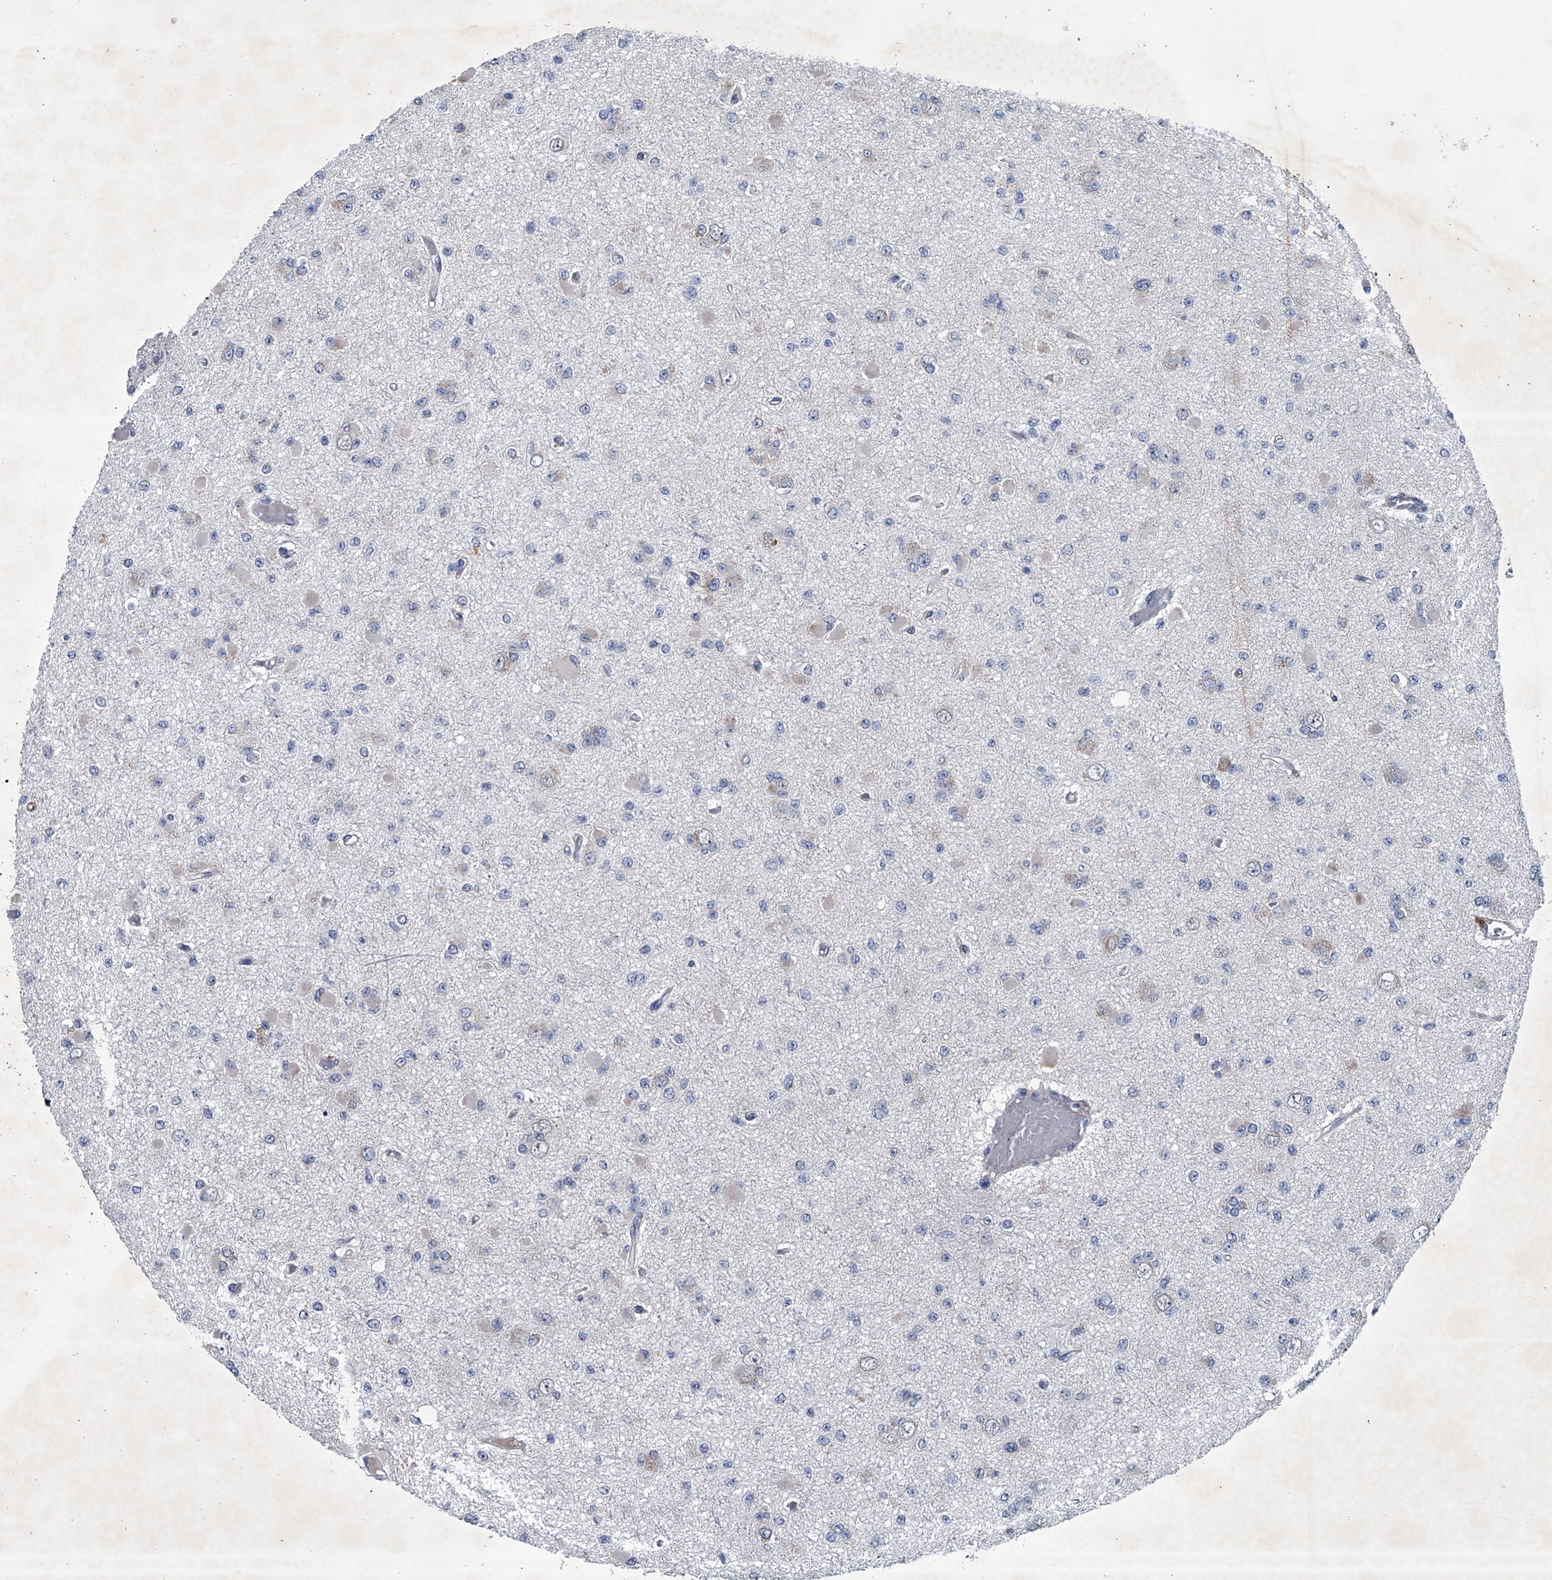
{"staining": {"intensity": "negative", "quantity": "none", "location": "none"}, "tissue": "glioma", "cell_type": "Tumor cells", "image_type": "cancer", "snomed": [{"axis": "morphology", "description": "Glioma, malignant, Low grade"}, {"axis": "topography", "description": "Brain"}], "caption": "The IHC micrograph has no significant expression in tumor cells of malignant glioma (low-grade) tissue.", "gene": "ABCG1", "patient": {"sex": "female", "age": 22}}